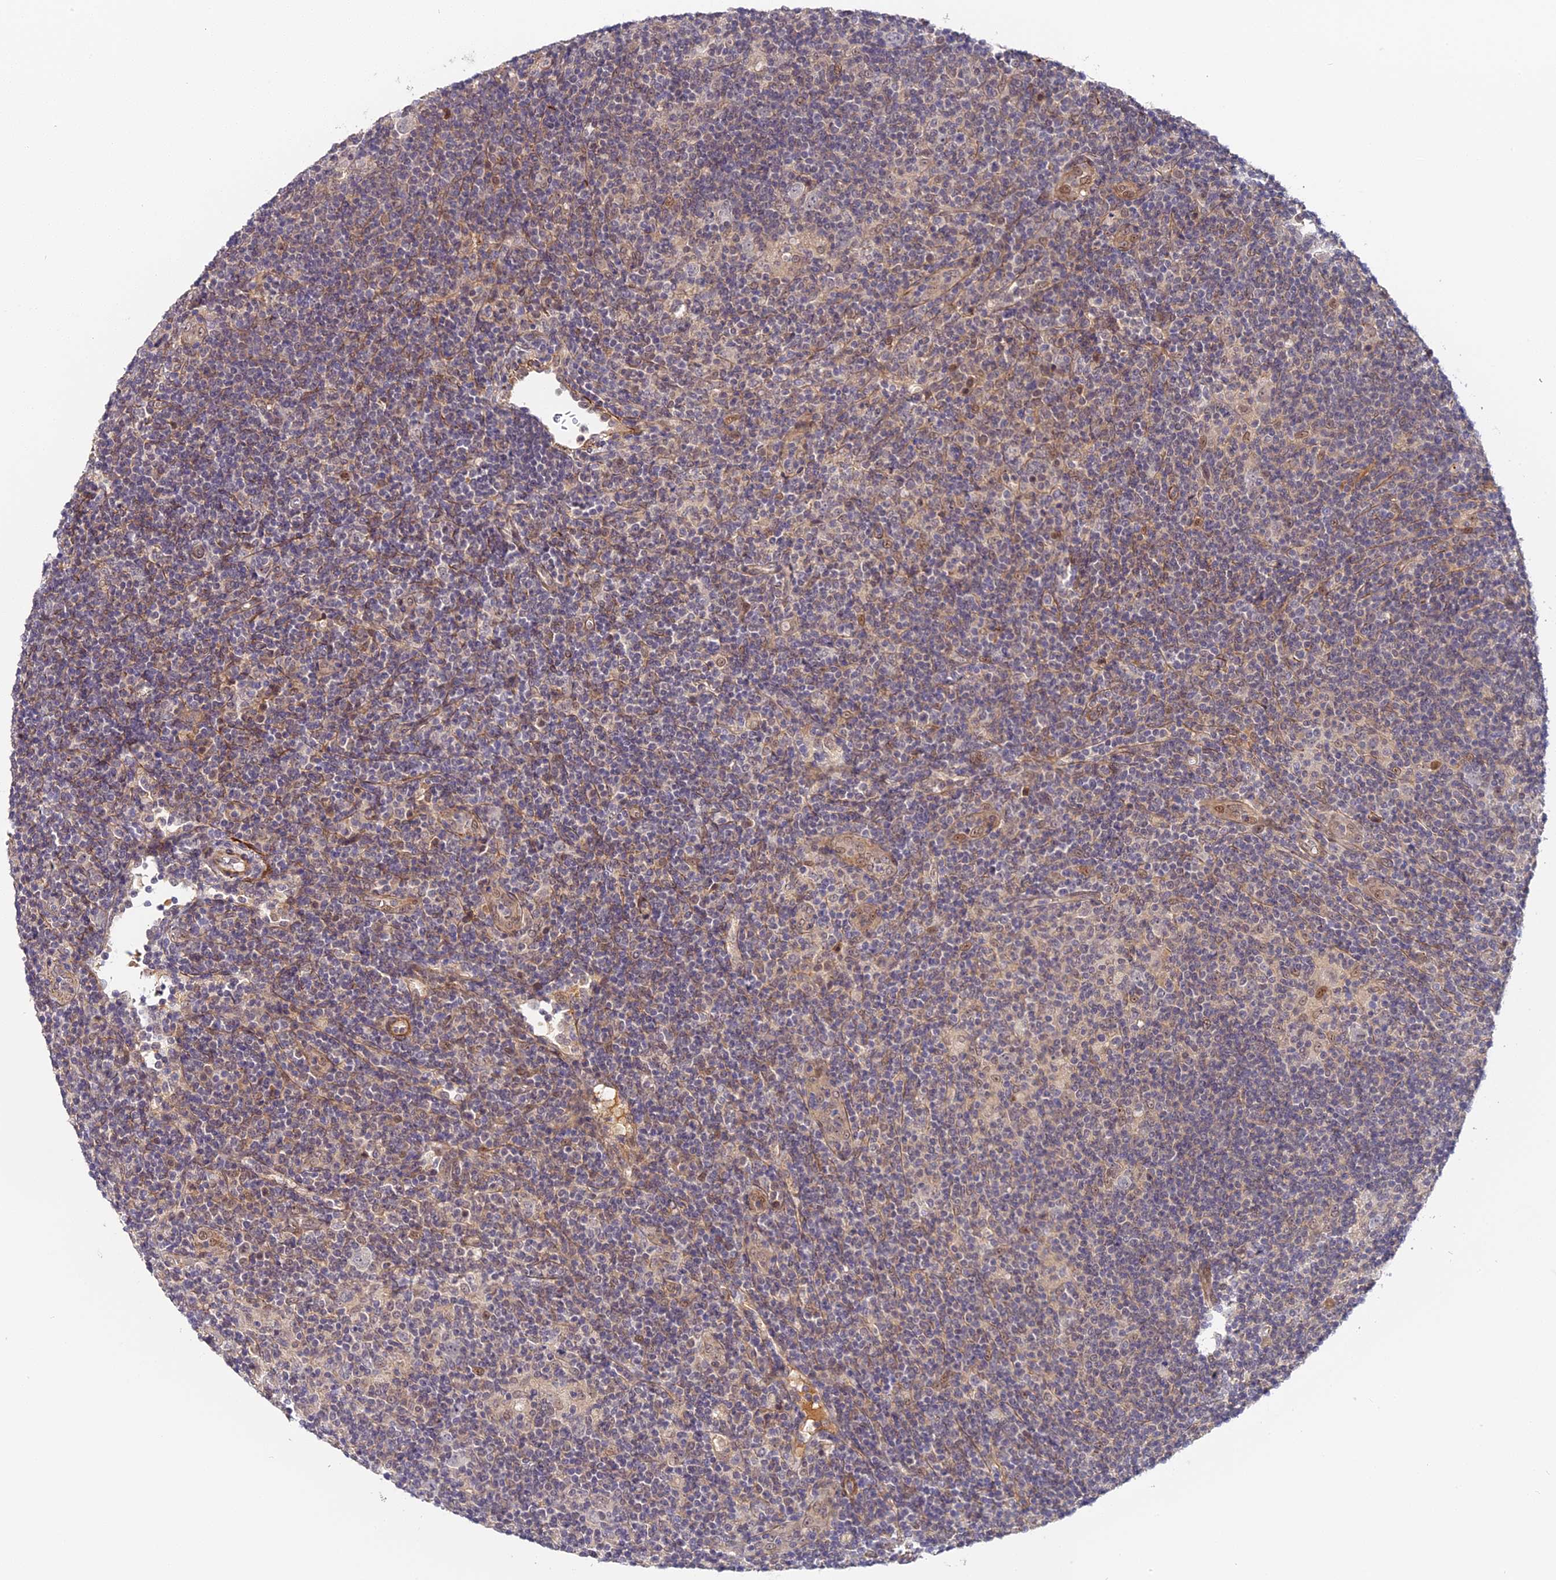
{"staining": {"intensity": "negative", "quantity": "none", "location": "none"}, "tissue": "lymphoma", "cell_type": "Tumor cells", "image_type": "cancer", "snomed": [{"axis": "morphology", "description": "Hodgkin's disease, NOS"}, {"axis": "topography", "description": "Lymph node"}], "caption": "IHC of human Hodgkin's disease shows no expression in tumor cells.", "gene": "IMPACT", "patient": {"sex": "female", "age": 57}}